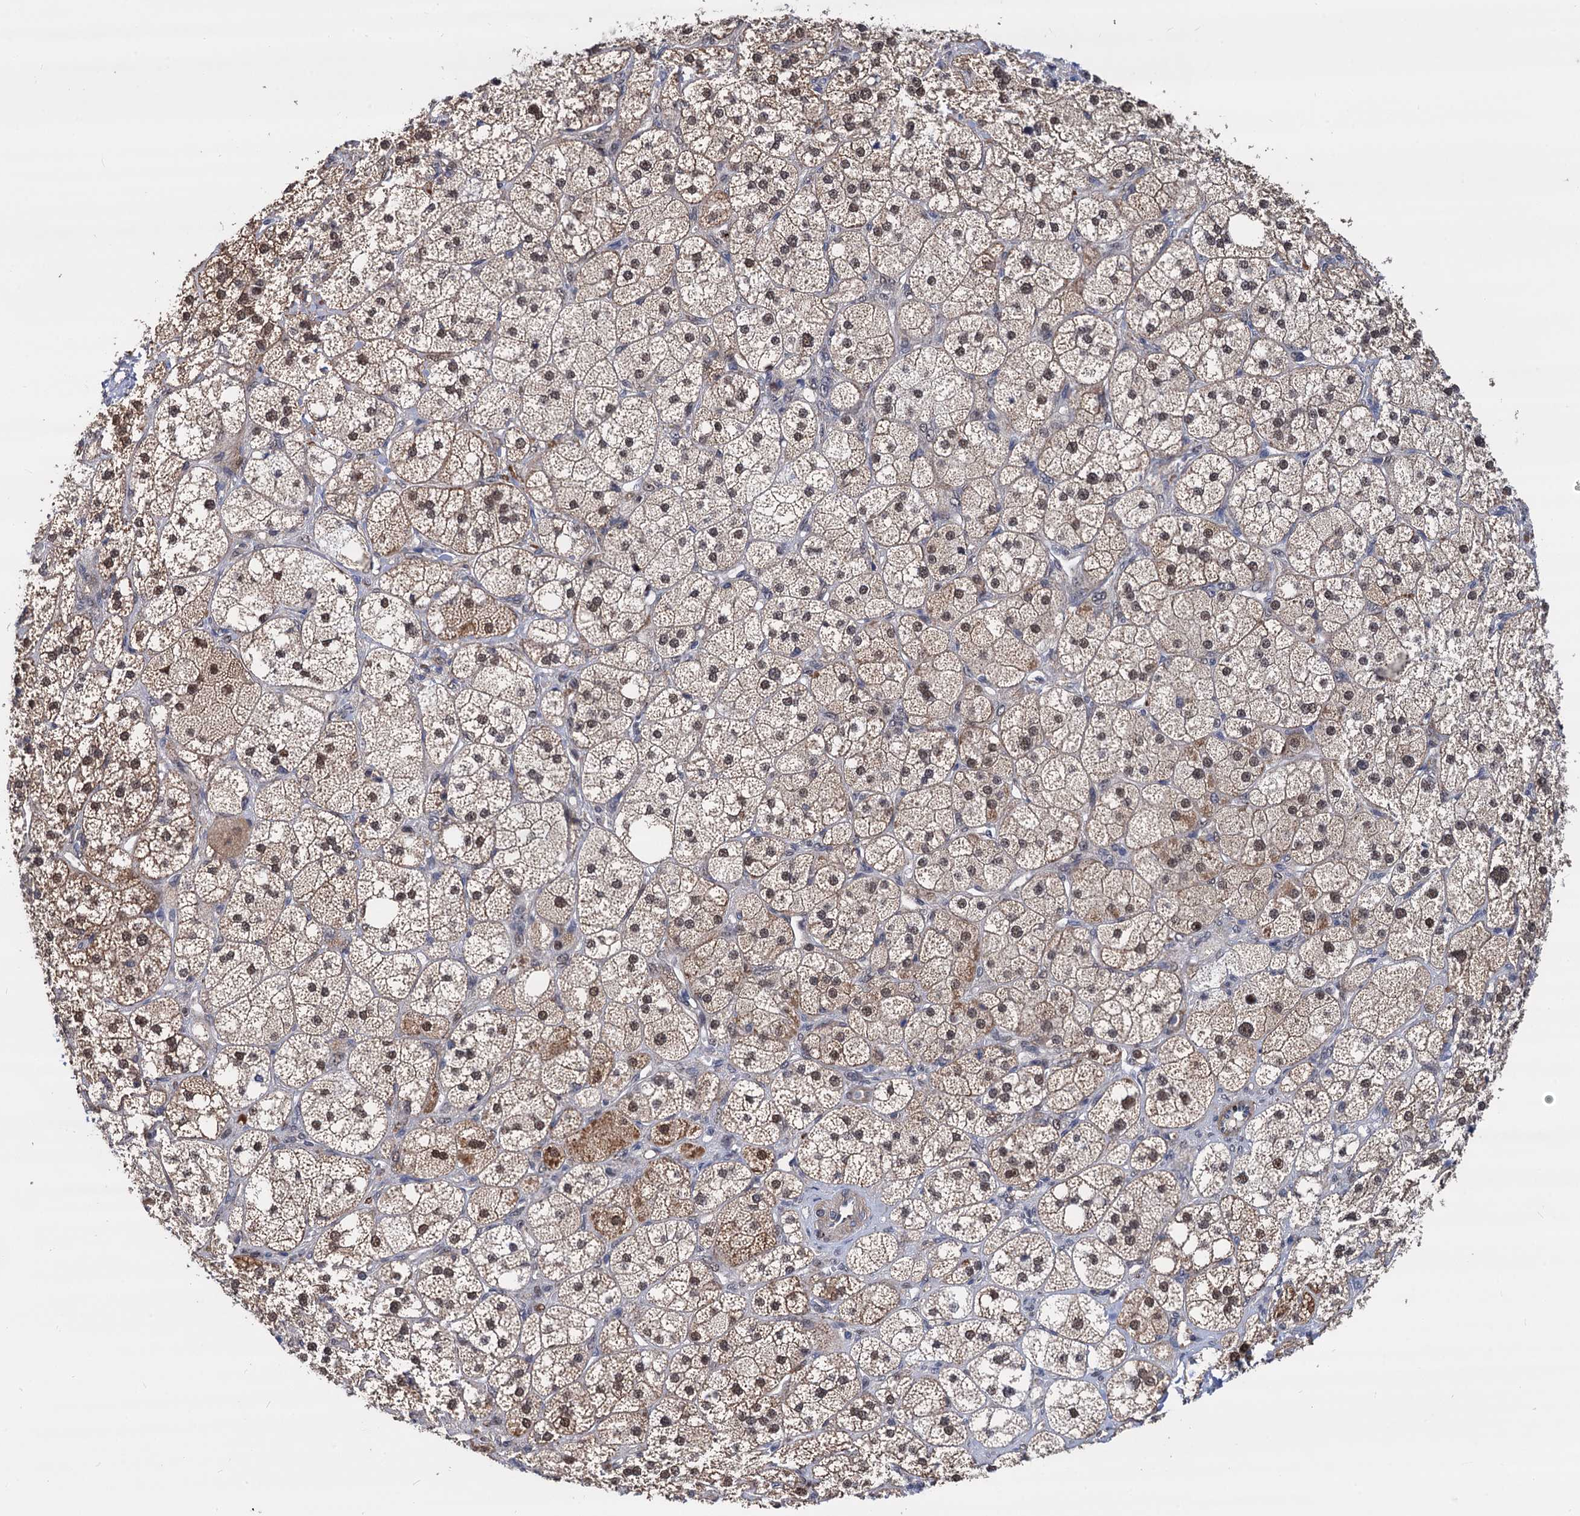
{"staining": {"intensity": "strong", "quantity": ">75%", "location": "cytoplasmic/membranous,nuclear"}, "tissue": "adrenal gland", "cell_type": "Glandular cells", "image_type": "normal", "snomed": [{"axis": "morphology", "description": "Normal tissue, NOS"}, {"axis": "topography", "description": "Adrenal gland"}], "caption": "Strong cytoplasmic/membranous,nuclear staining for a protein is identified in approximately >75% of glandular cells of benign adrenal gland using immunohistochemistry (IHC).", "gene": "PSMD4", "patient": {"sex": "male", "age": 61}}